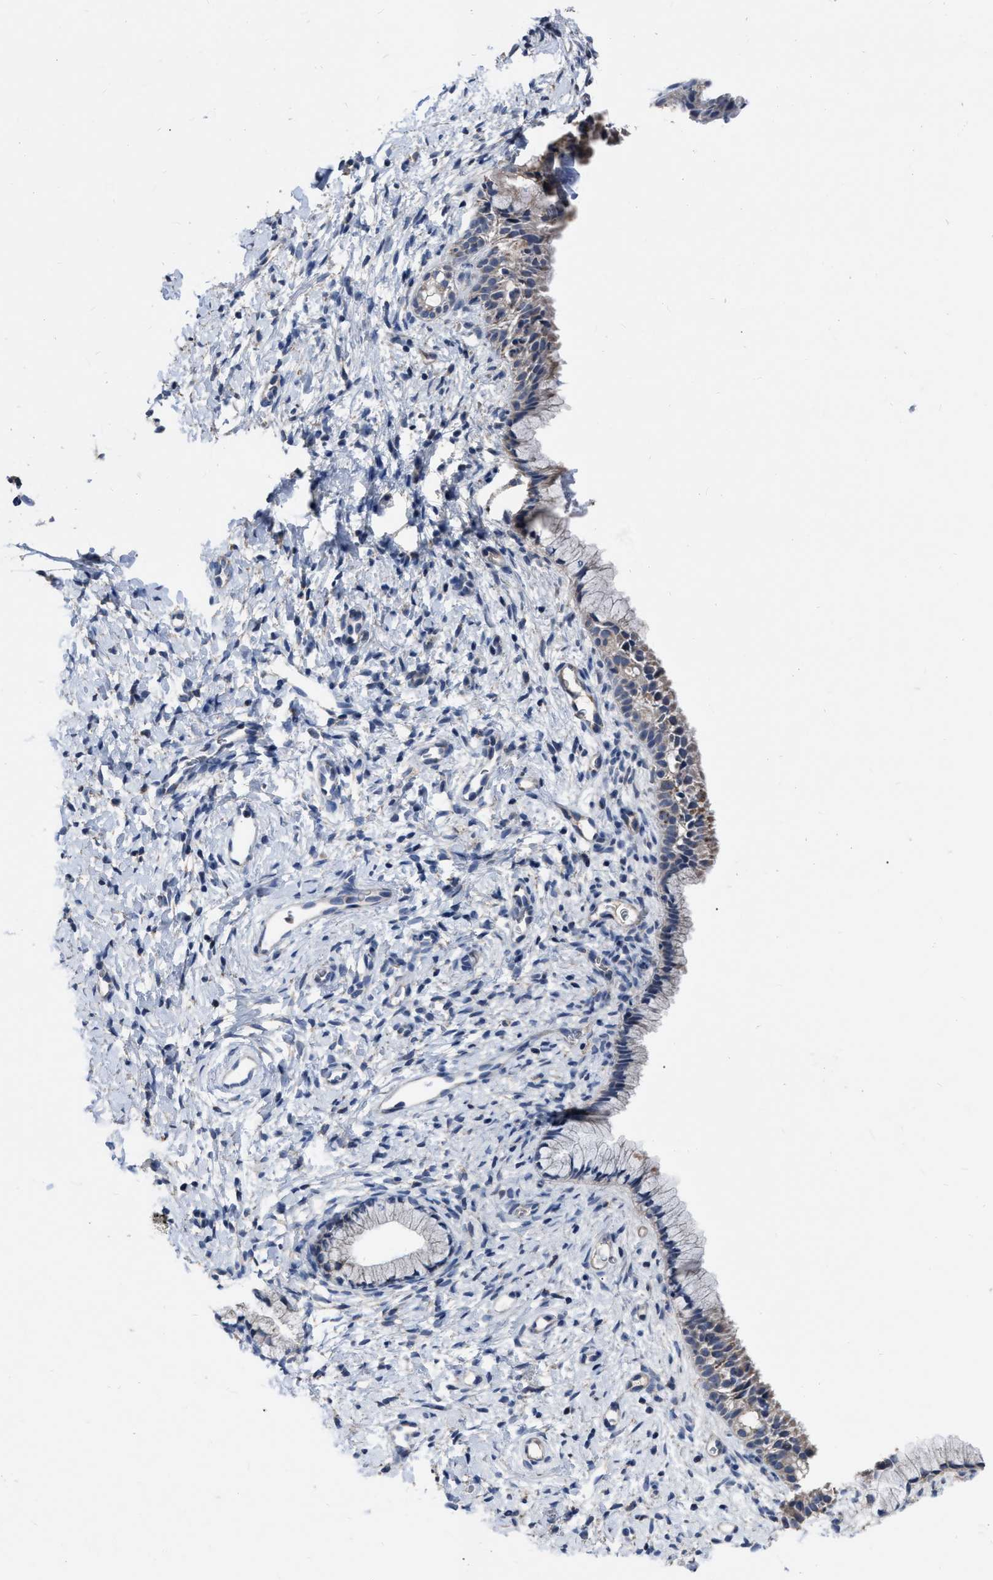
{"staining": {"intensity": "weak", "quantity": "25%-75%", "location": "cytoplasmic/membranous"}, "tissue": "cervix", "cell_type": "Glandular cells", "image_type": "normal", "snomed": [{"axis": "morphology", "description": "Normal tissue, NOS"}, {"axis": "topography", "description": "Cervix"}], "caption": "About 25%-75% of glandular cells in unremarkable human cervix demonstrate weak cytoplasmic/membranous protein staining as visualized by brown immunohistochemical staining.", "gene": "DDX56", "patient": {"sex": "female", "age": 72}}